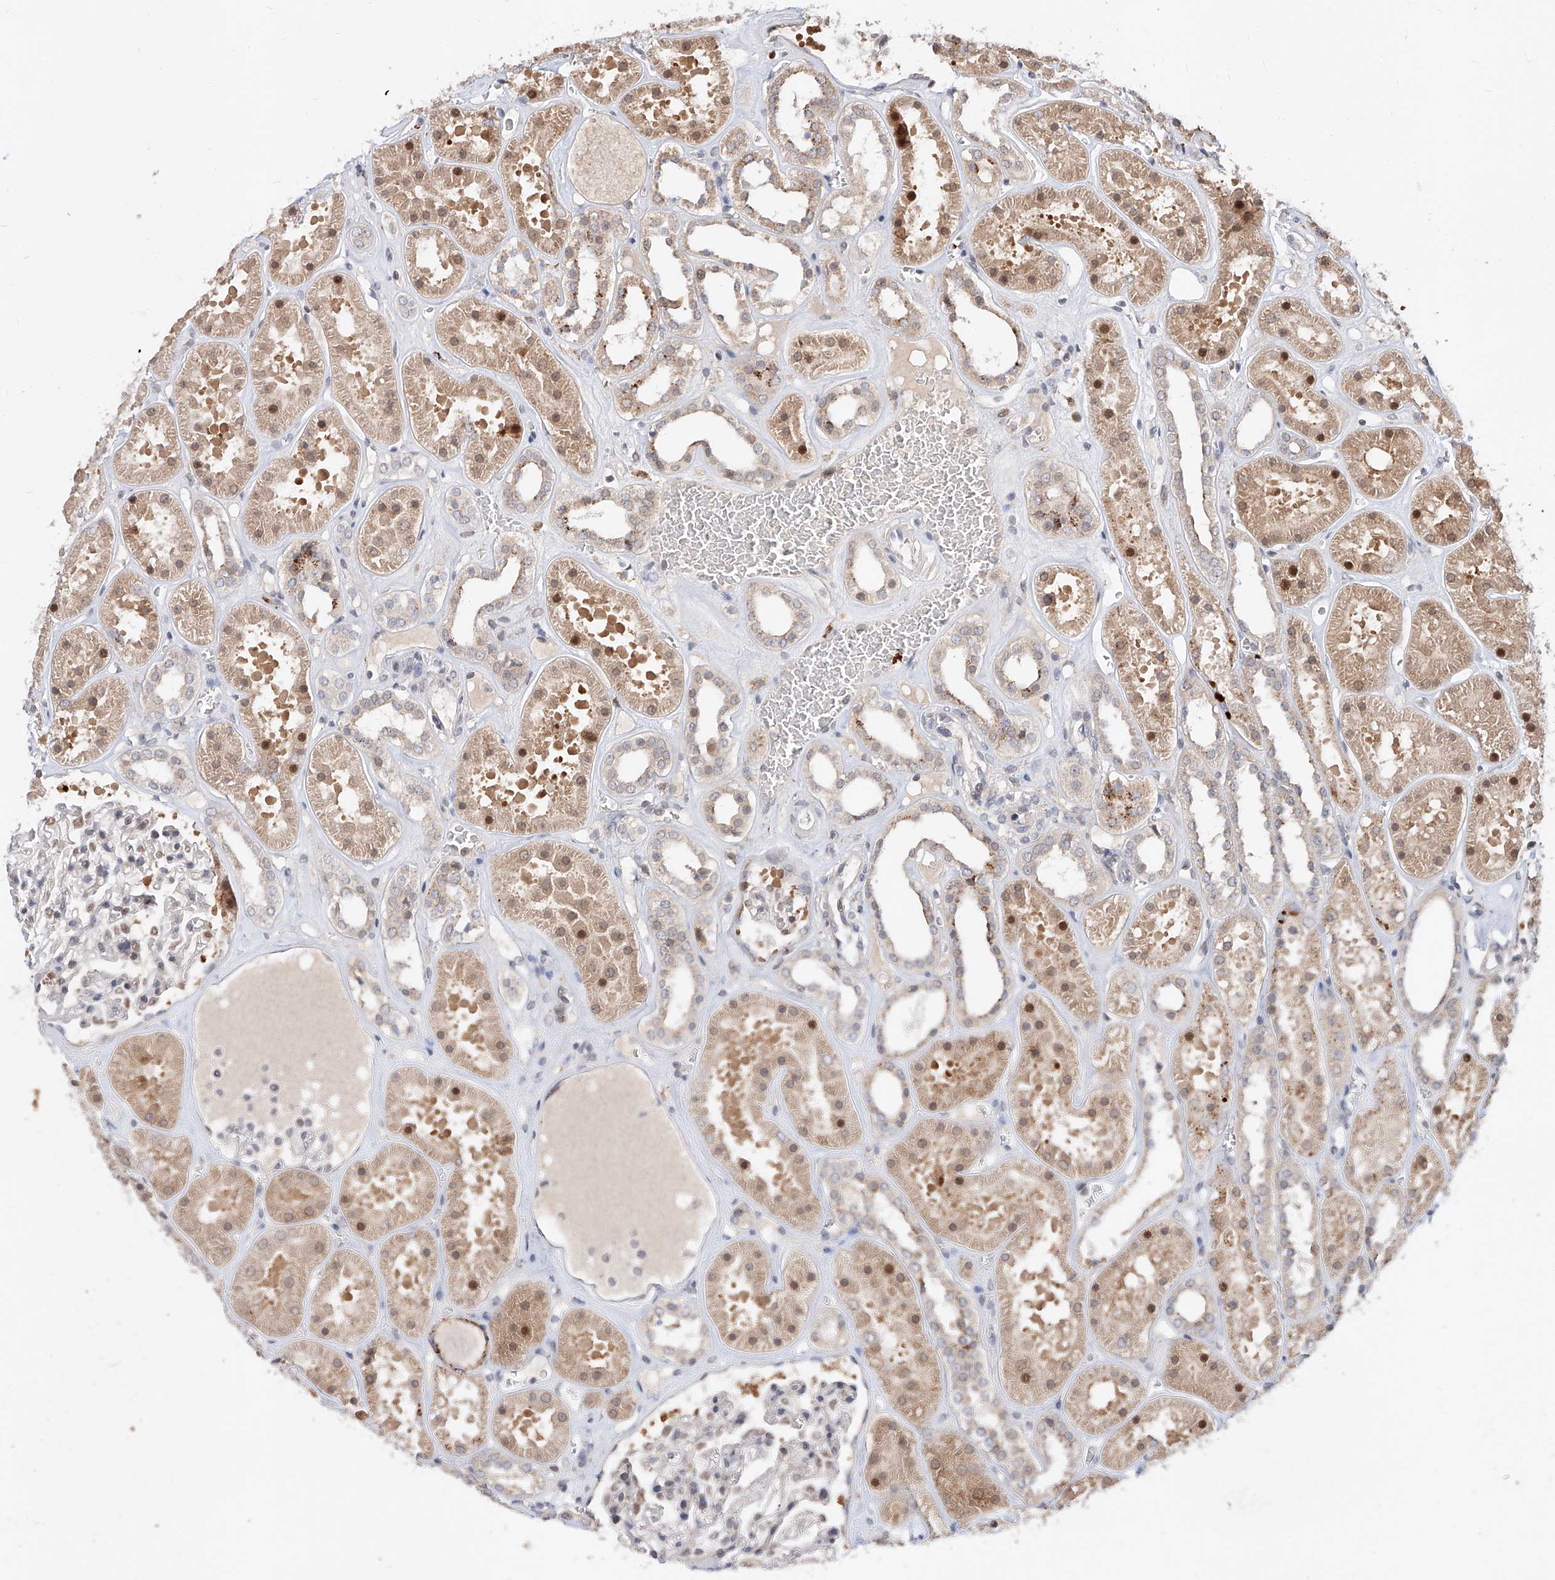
{"staining": {"intensity": "weak", "quantity": "<25%", "location": "nuclear"}, "tissue": "kidney", "cell_type": "Cells in glomeruli", "image_type": "normal", "snomed": [{"axis": "morphology", "description": "Normal tissue, NOS"}, {"axis": "topography", "description": "Kidney"}], "caption": "An immunohistochemistry histopathology image of benign kidney is shown. There is no staining in cells in glomeruli of kidney.", "gene": "DIRAS3", "patient": {"sex": "female", "age": 41}}